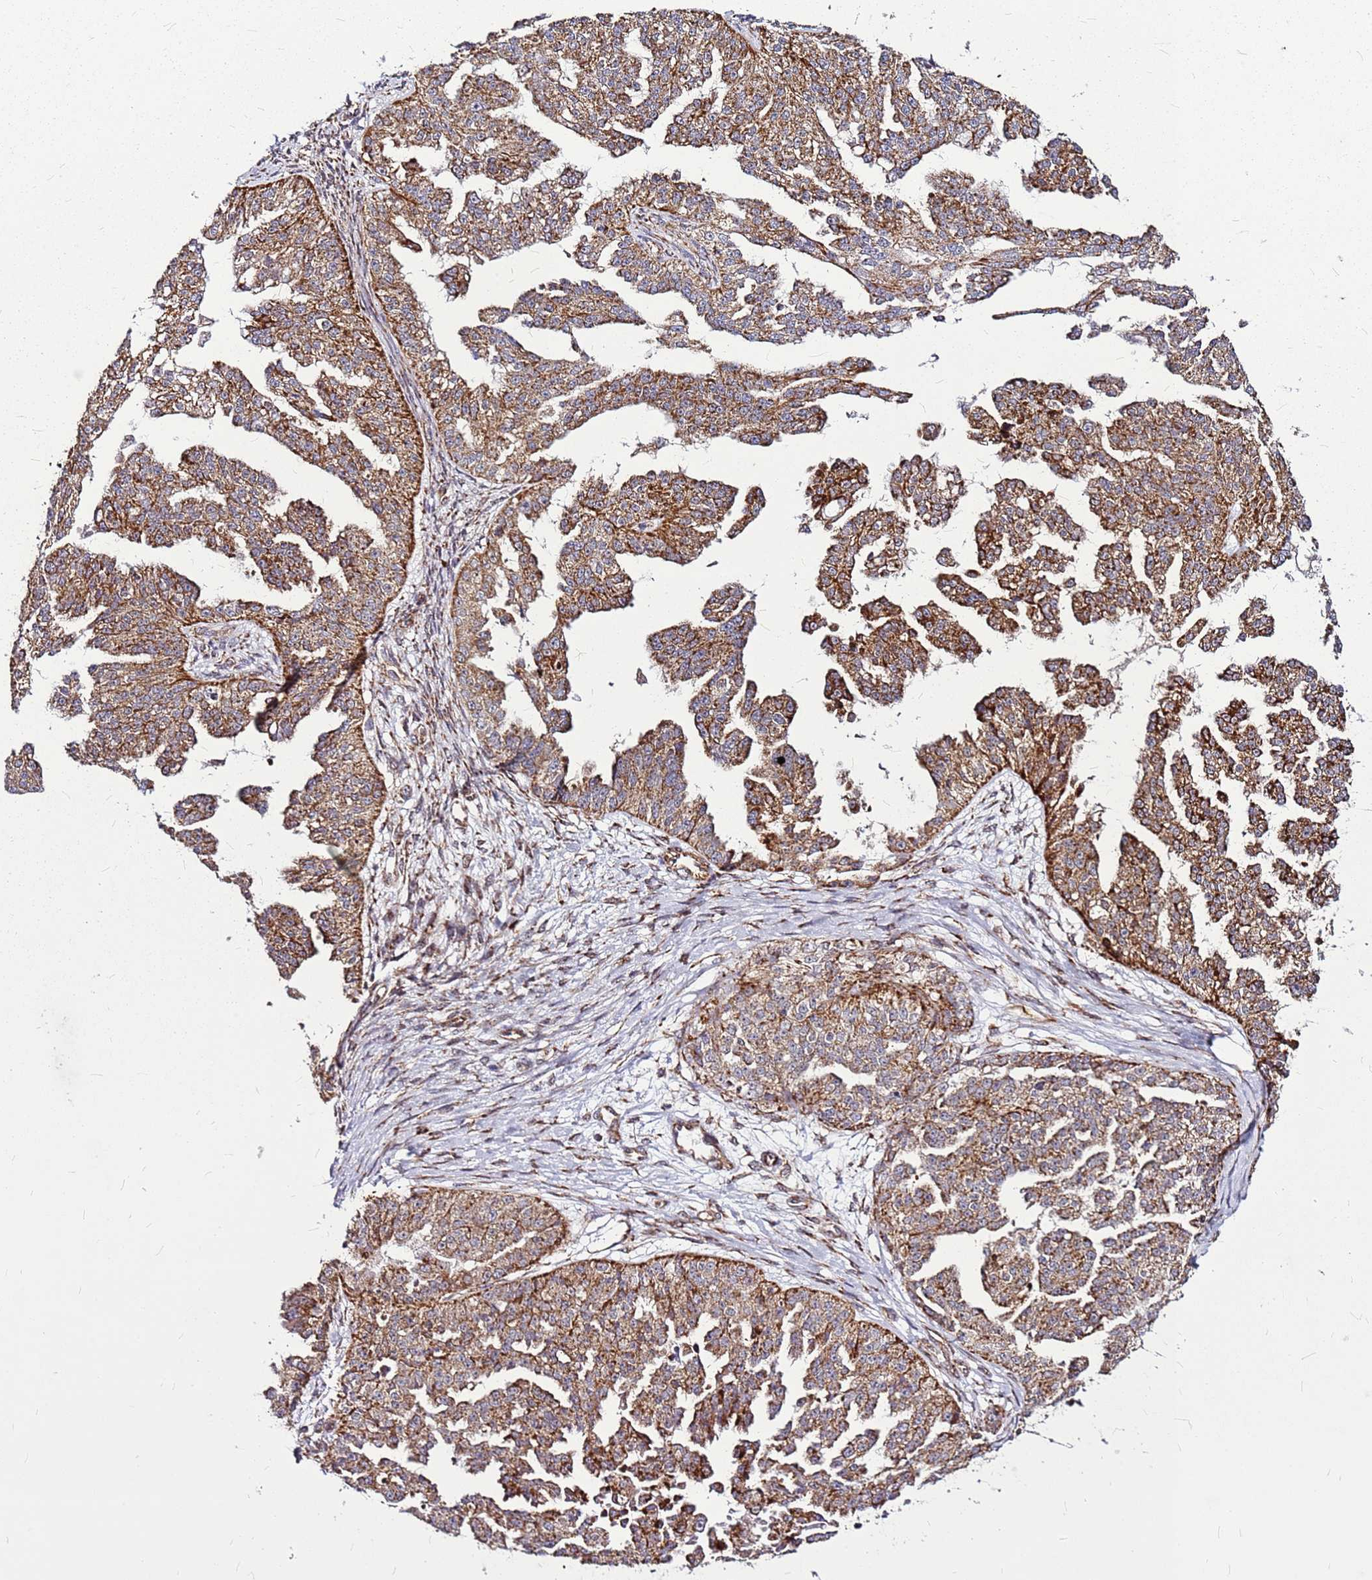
{"staining": {"intensity": "moderate", "quantity": ">75%", "location": "cytoplasmic/membranous"}, "tissue": "ovarian cancer", "cell_type": "Tumor cells", "image_type": "cancer", "snomed": [{"axis": "morphology", "description": "Cystadenocarcinoma, serous, NOS"}, {"axis": "topography", "description": "Ovary"}], "caption": "A high-resolution histopathology image shows IHC staining of serous cystadenocarcinoma (ovarian), which demonstrates moderate cytoplasmic/membranous expression in approximately >75% of tumor cells.", "gene": "OR51T1", "patient": {"sex": "female", "age": 58}}